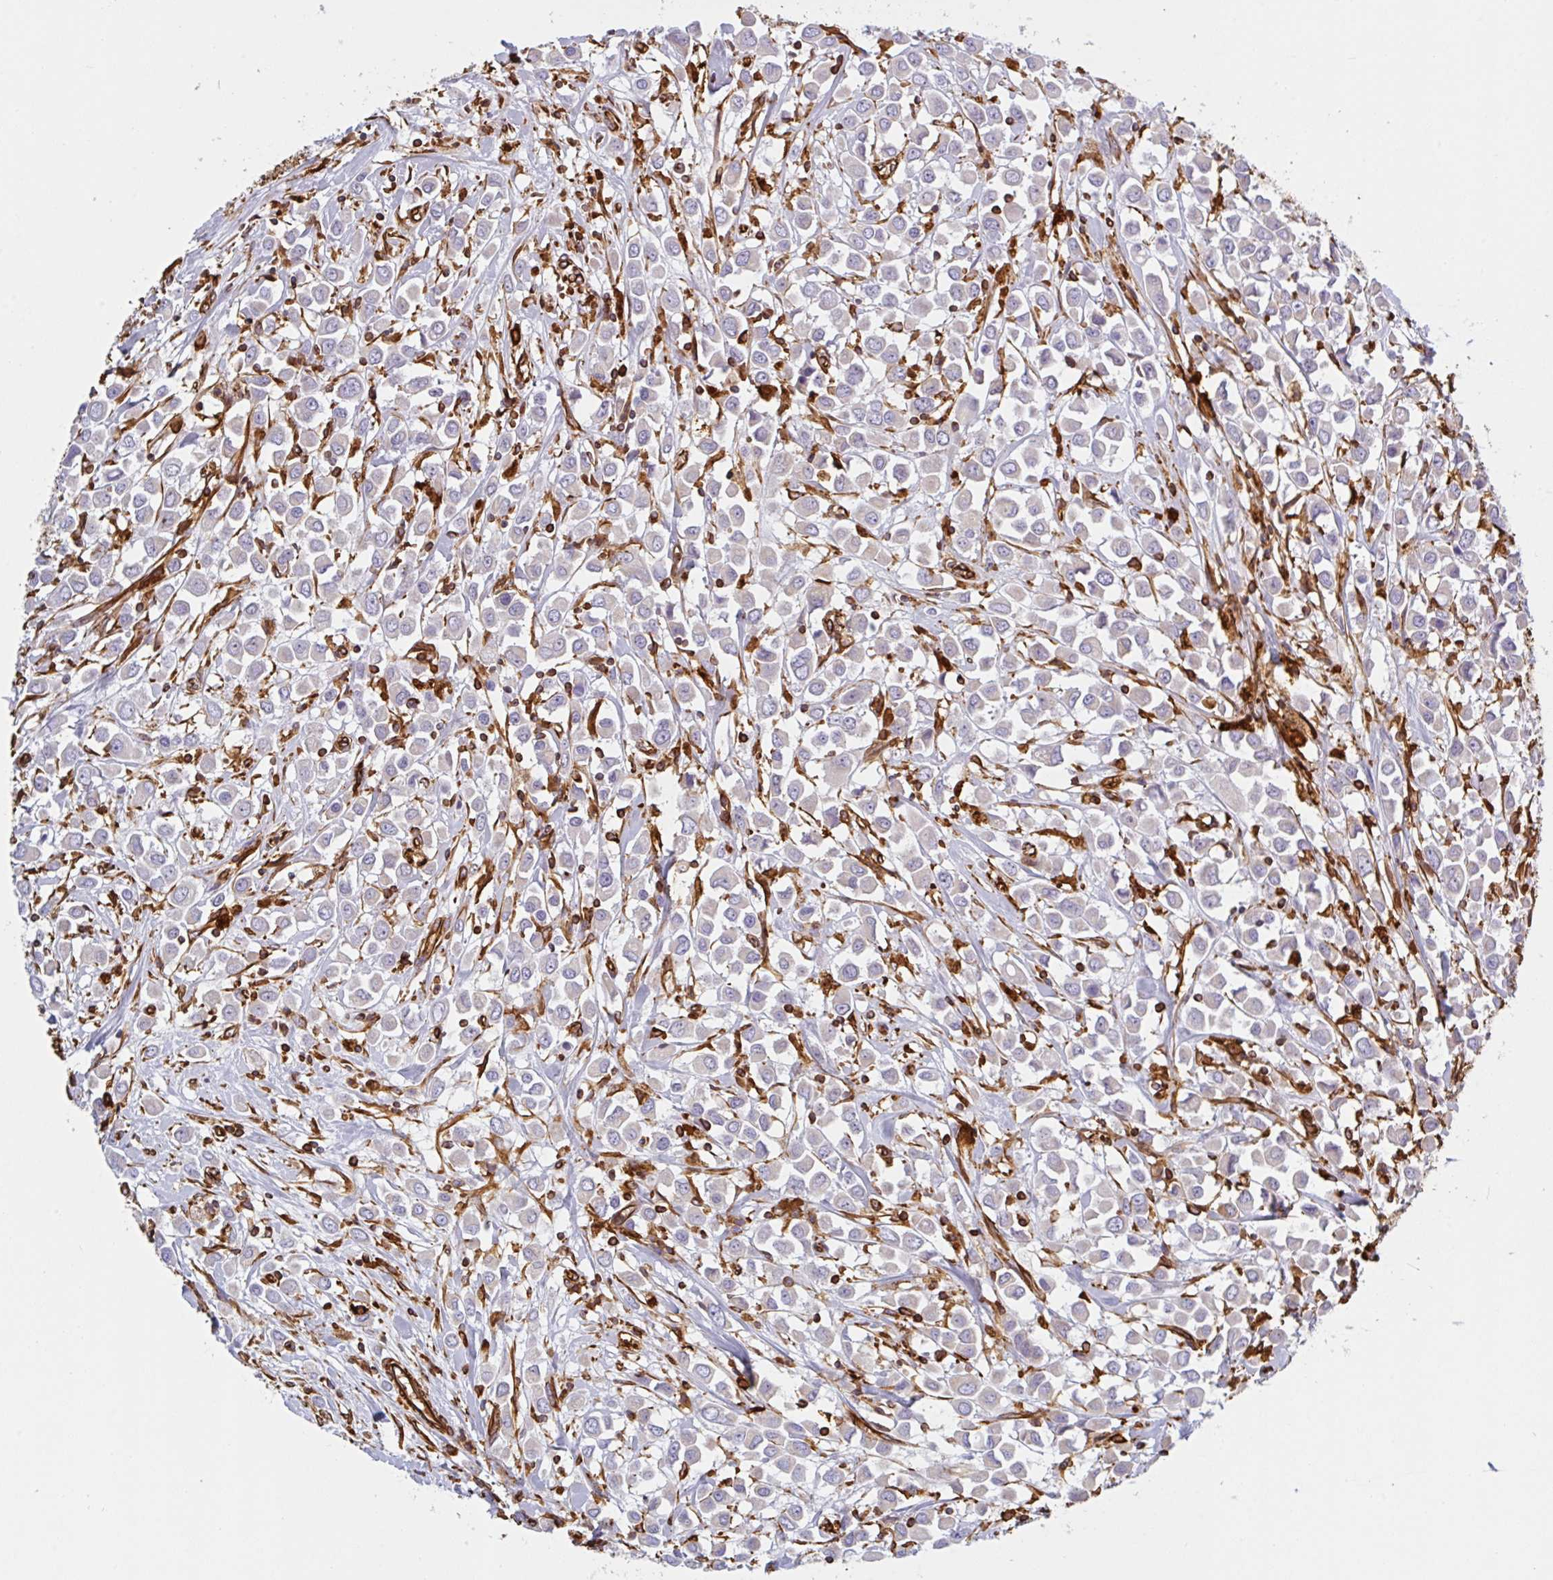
{"staining": {"intensity": "negative", "quantity": "none", "location": "none"}, "tissue": "breast cancer", "cell_type": "Tumor cells", "image_type": "cancer", "snomed": [{"axis": "morphology", "description": "Duct carcinoma"}, {"axis": "topography", "description": "Breast"}], "caption": "This is an immunohistochemistry (IHC) photomicrograph of breast cancer. There is no positivity in tumor cells.", "gene": "PPFIA1", "patient": {"sex": "female", "age": 61}}